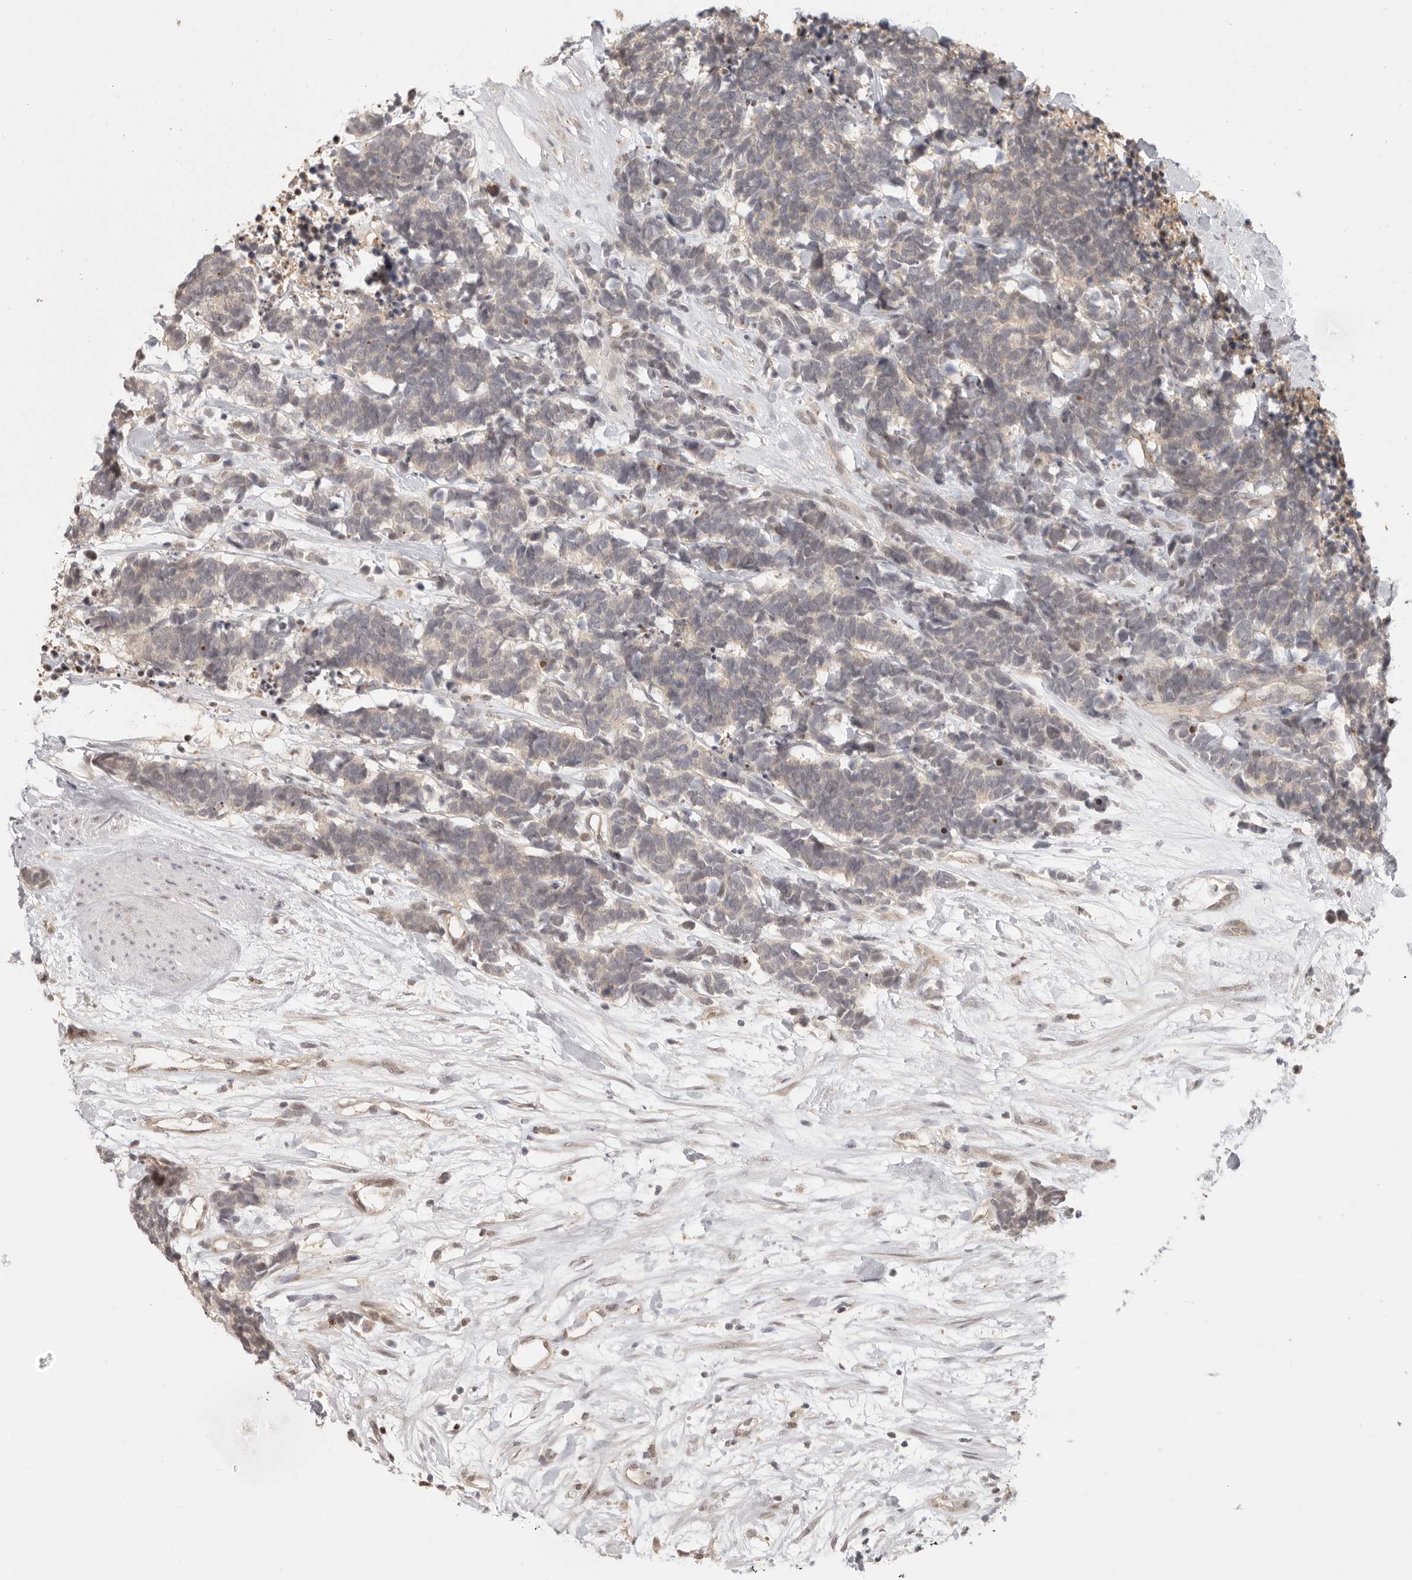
{"staining": {"intensity": "negative", "quantity": "none", "location": "none"}, "tissue": "carcinoid", "cell_type": "Tumor cells", "image_type": "cancer", "snomed": [{"axis": "morphology", "description": "Carcinoma, NOS"}, {"axis": "morphology", "description": "Carcinoid, malignant, NOS"}, {"axis": "topography", "description": "Urinary bladder"}], "caption": "This is an IHC micrograph of human carcinoid. There is no expression in tumor cells.", "gene": "PSMA5", "patient": {"sex": "male", "age": 57}}